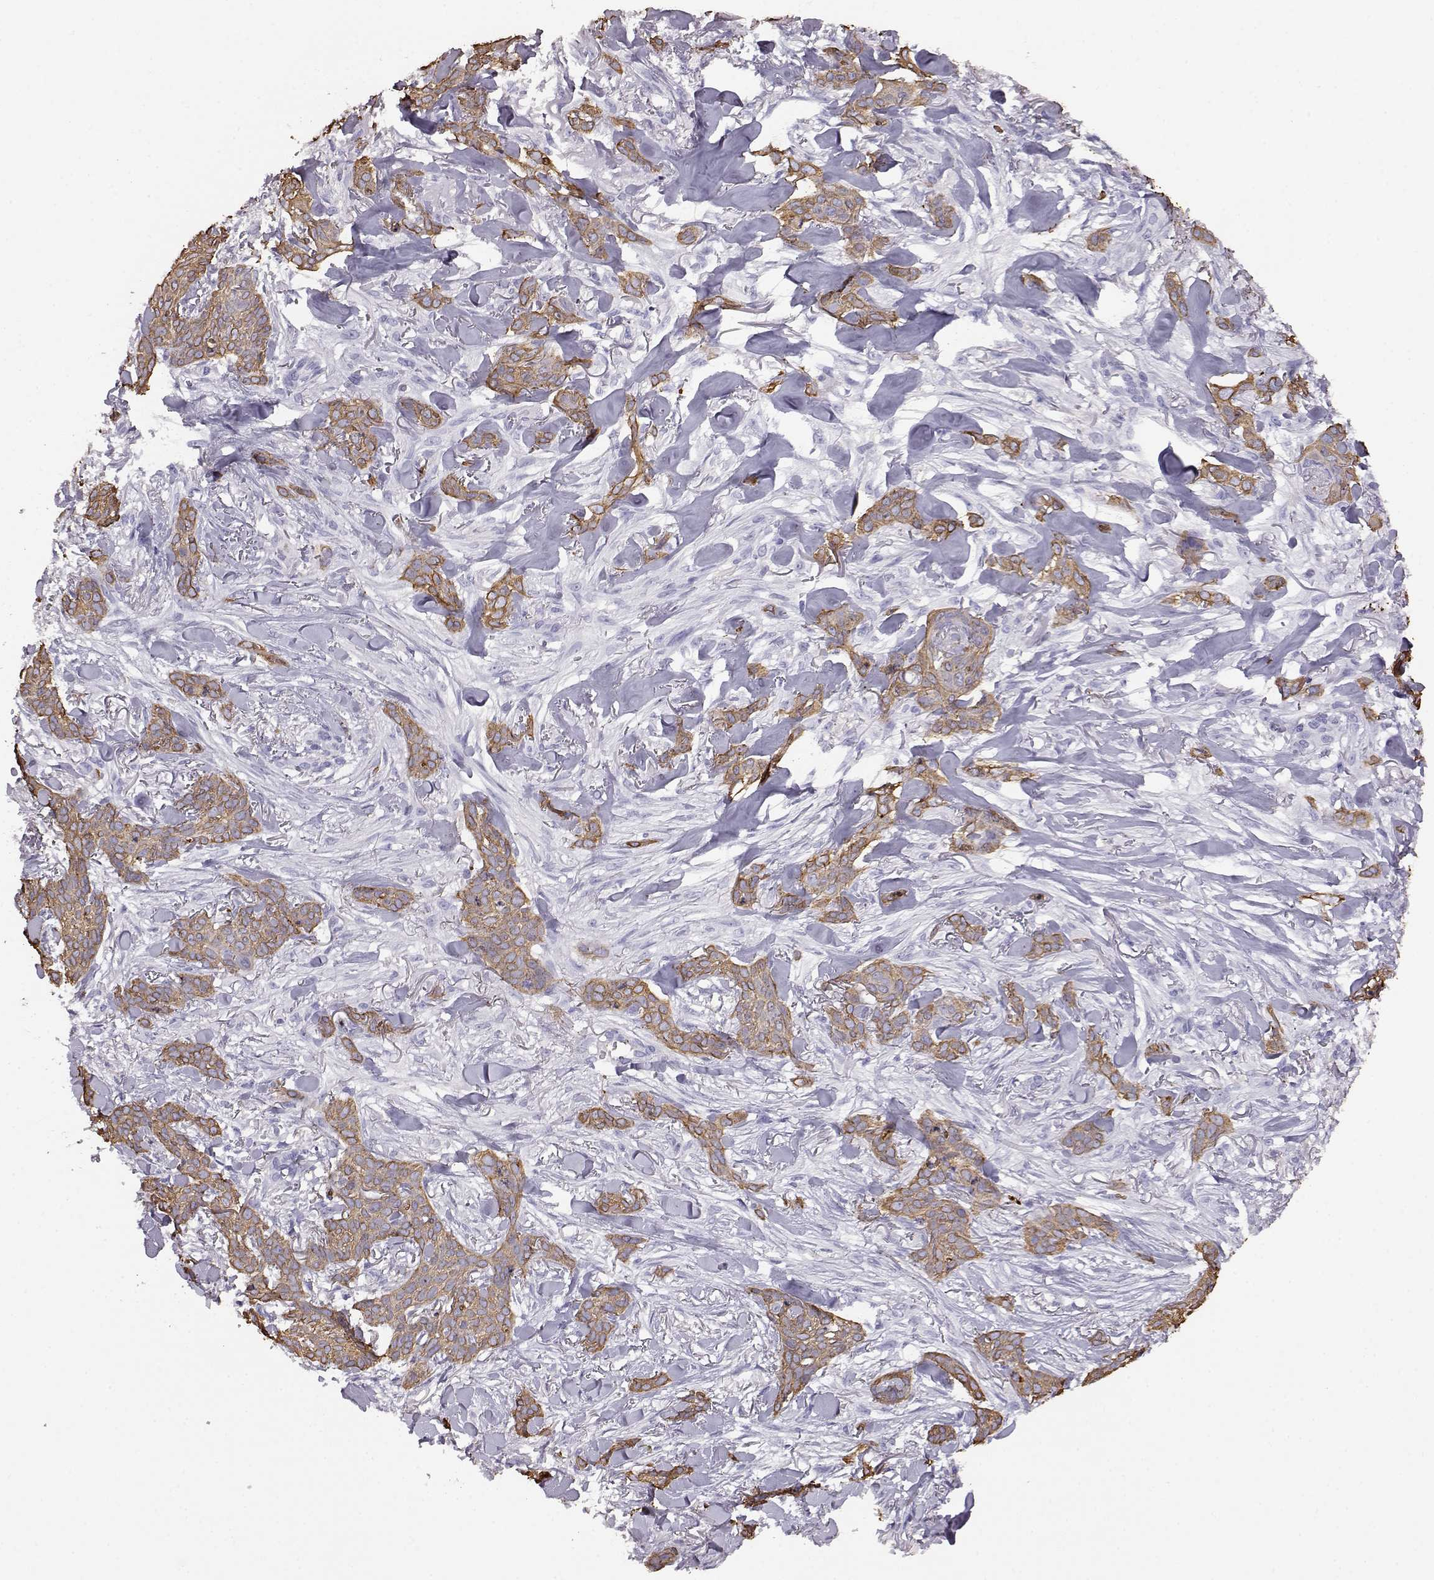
{"staining": {"intensity": "moderate", "quantity": "25%-75%", "location": "cytoplasmic/membranous"}, "tissue": "skin cancer", "cell_type": "Tumor cells", "image_type": "cancer", "snomed": [{"axis": "morphology", "description": "Basal cell carcinoma"}, {"axis": "topography", "description": "Skin"}], "caption": "Immunohistochemical staining of skin cancer (basal cell carcinoma) exhibits moderate cytoplasmic/membranous protein expression in approximately 25%-75% of tumor cells. The protein of interest is shown in brown color, while the nuclei are stained blue.", "gene": "AKR1B1", "patient": {"sex": "female", "age": 61}}